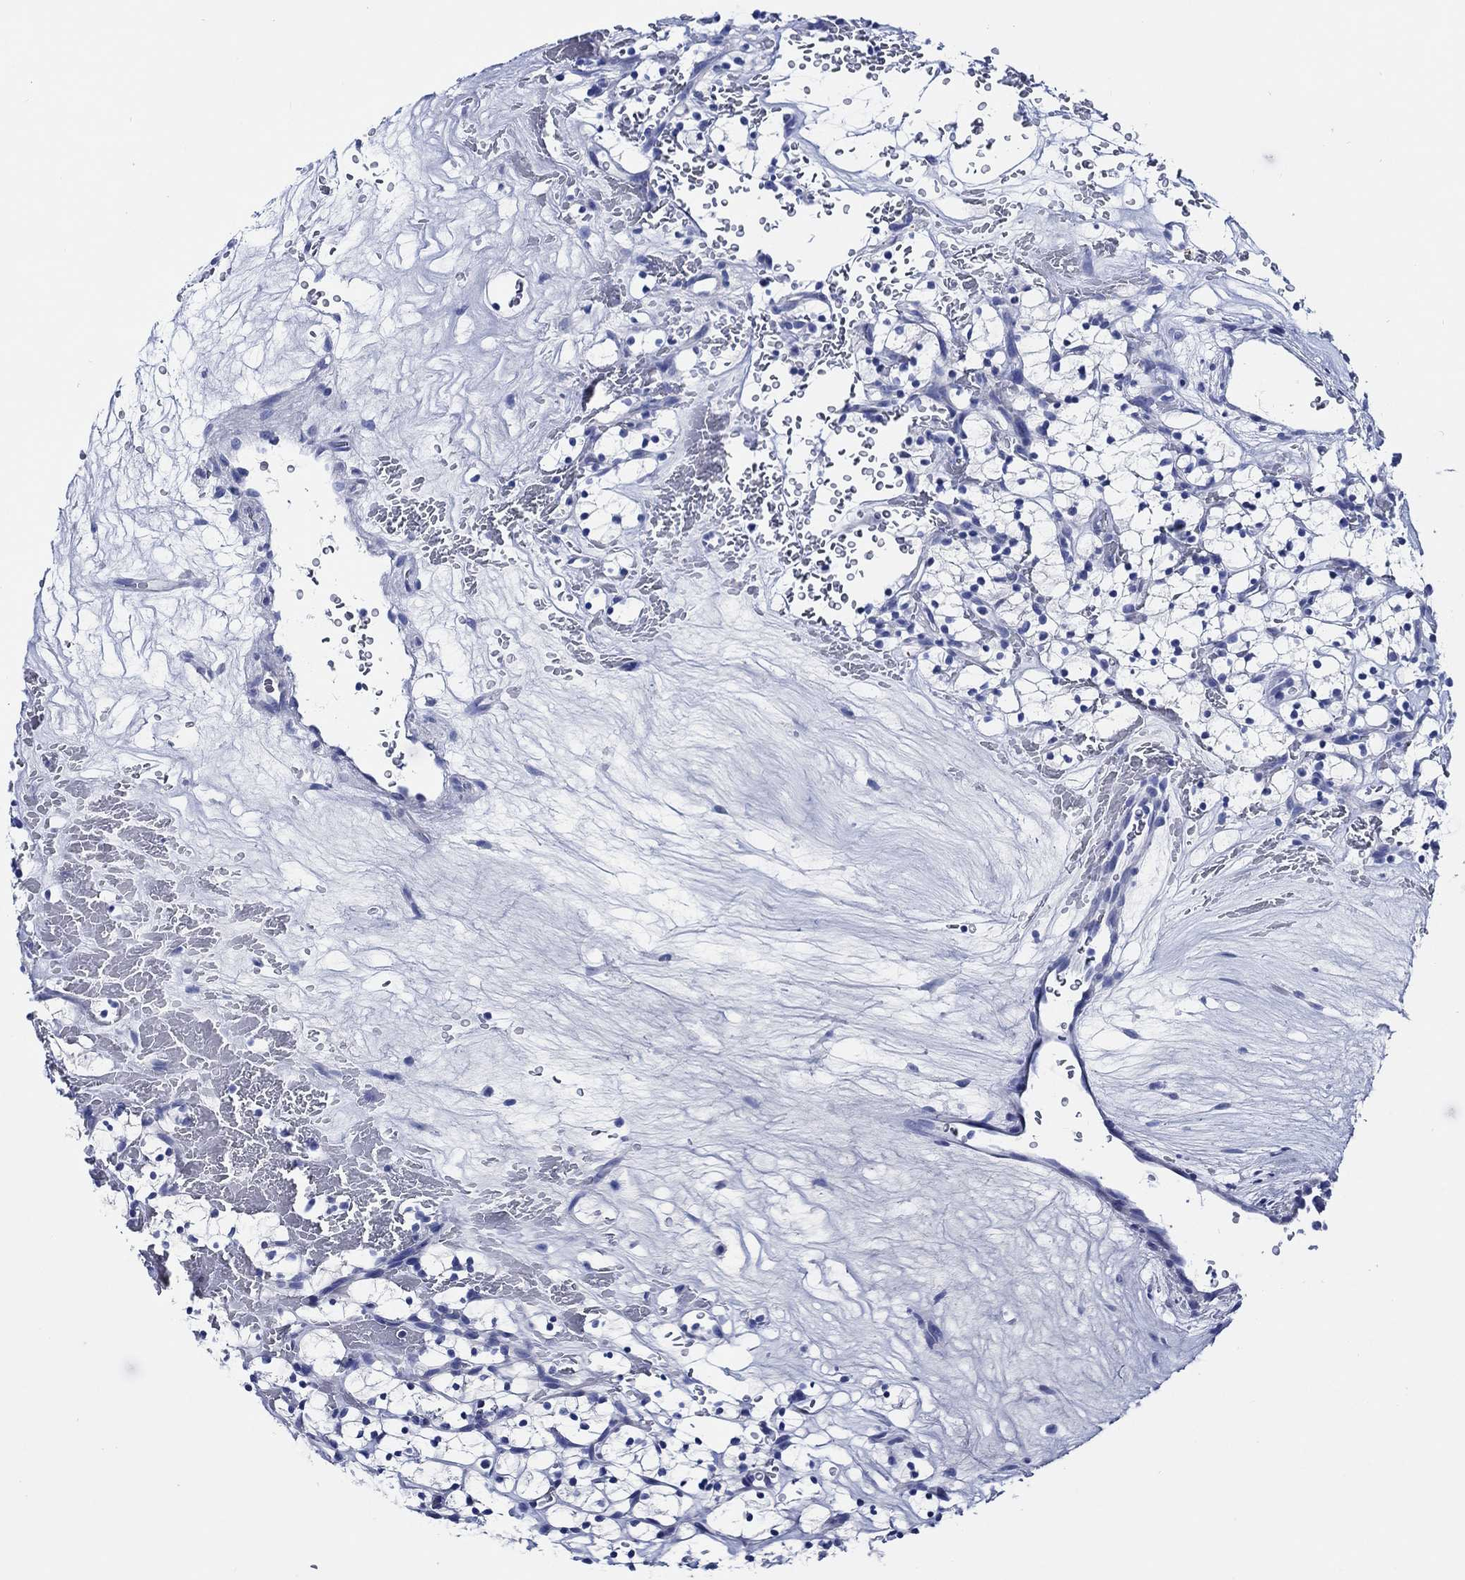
{"staining": {"intensity": "negative", "quantity": "none", "location": "none"}, "tissue": "renal cancer", "cell_type": "Tumor cells", "image_type": "cancer", "snomed": [{"axis": "morphology", "description": "Adenocarcinoma, NOS"}, {"axis": "topography", "description": "Kidney"}], "caption": "Tumor cells are negative for brown protein staining in renal cancer.", "gene": "WDR62", "patient": {"sex": "female", "age": 64}}